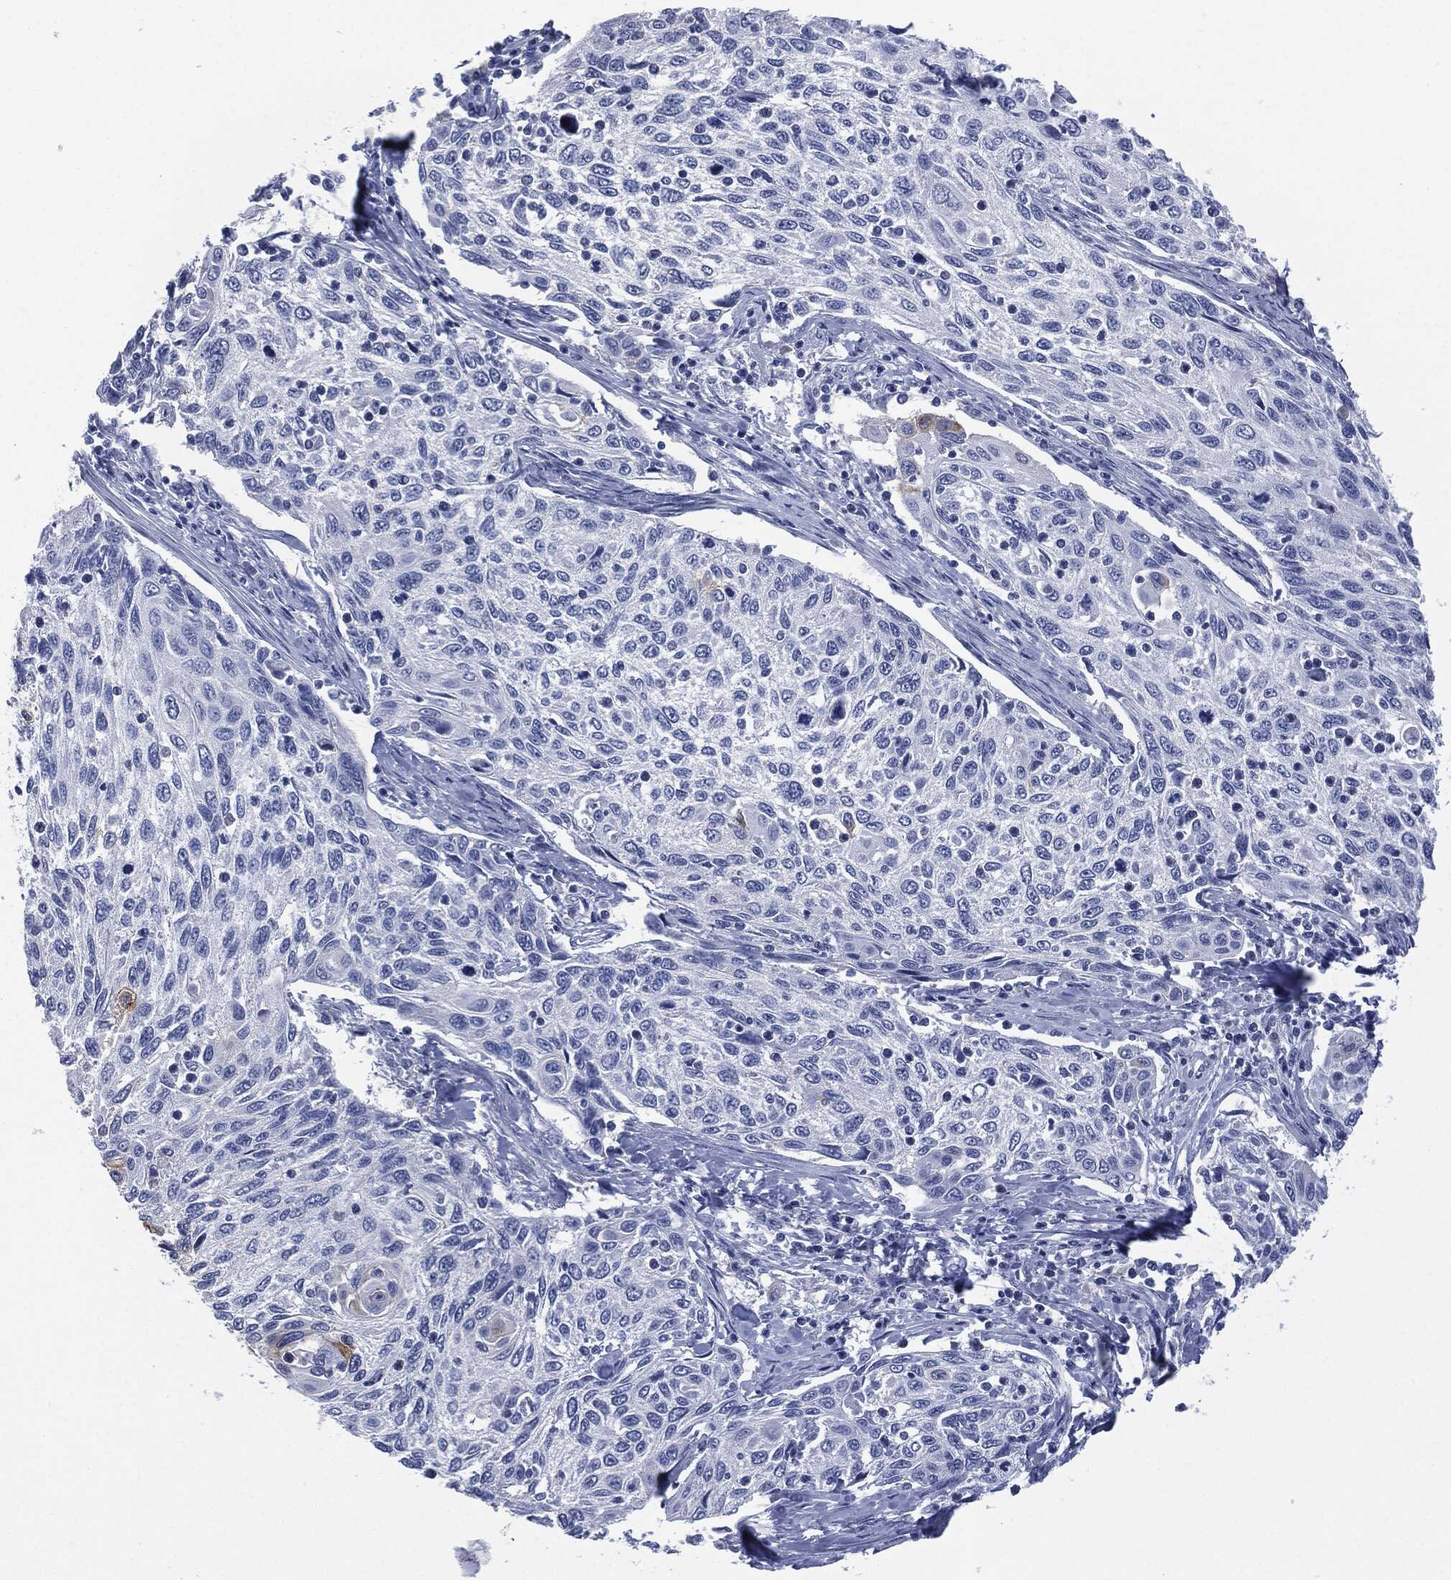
{"staining": {"intensity": "weak", "quantity": "<25%", "location": "cytoplasmic/membranous"}, "tissue": "cervical cancer", "cell_type": "Tumor cells", "image_type": "cancer", "snomed": [{"axis": "morphology", "description": "Squamous cell carcinoma, NOS"}, {"axis": "topography", "description": "Cervix"}], "caption": "There is no significant positivity in tumor cells of squamous cell carcinoma (cervical).", "gene": "MUC16", "patient": {"sex": "female", "age": 70}}